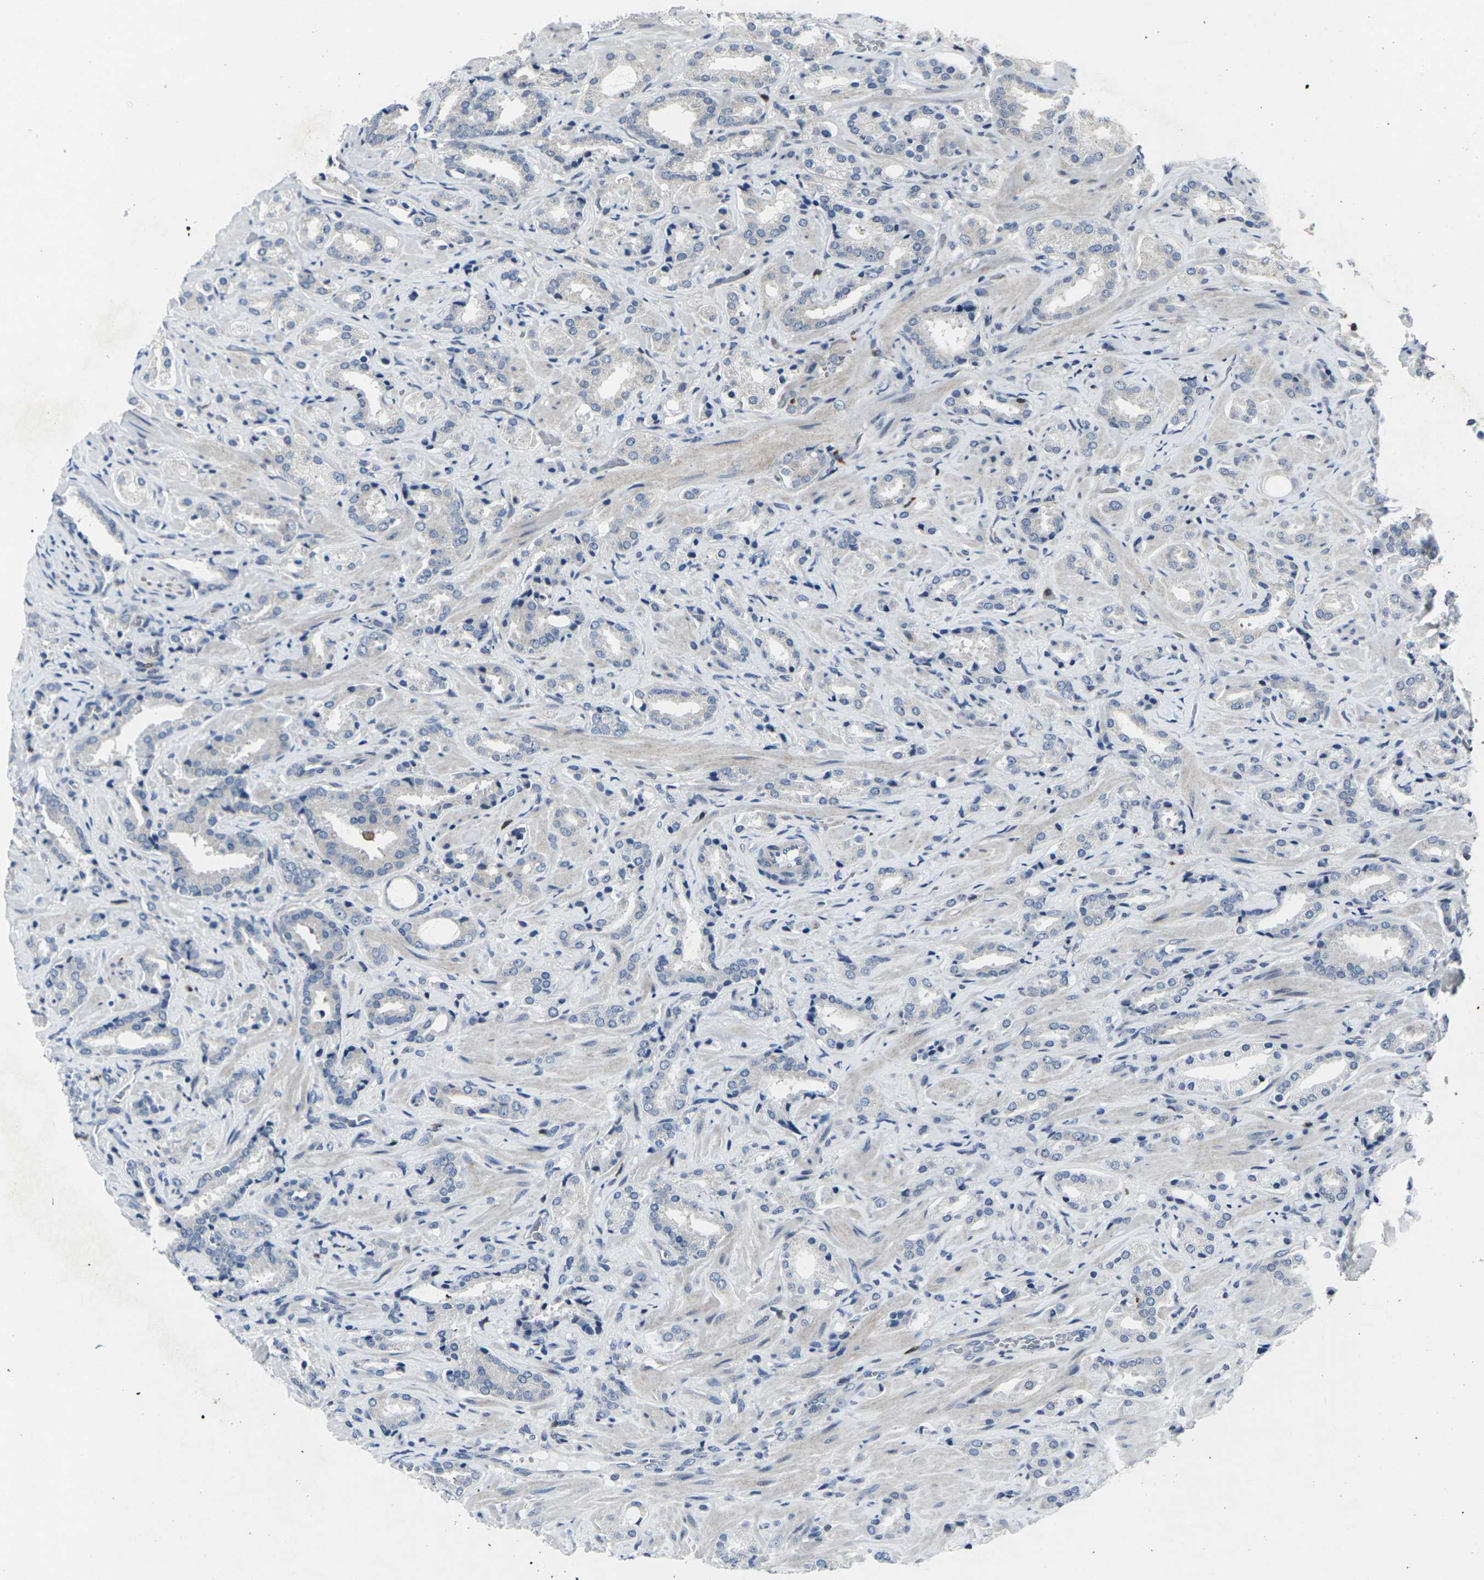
{"staining": {"intensity": "negative", "quantity": "none", "location": "none"}, "tissue": "prostate cancer", "cell_type": "Tumor cells", "image_type": "cancer", "snomed": [{"axis": "morphology", "description": "Adenocarcinoma, High grade"}, {"axis": "topography", "description": "Prostate"}], "caption": "Immunohistochemistry (IHC) image of human prostate high-grade adenocarcinoma stained for a protein (brown), which demonstrates no staining in tumor cells. (DAB (3,3'-diaminobenzidine) IHC visualized using brightfield microscopy, high magnification).", "gene": "STAT4", "patient": {"sex": "male", "age": 64}}